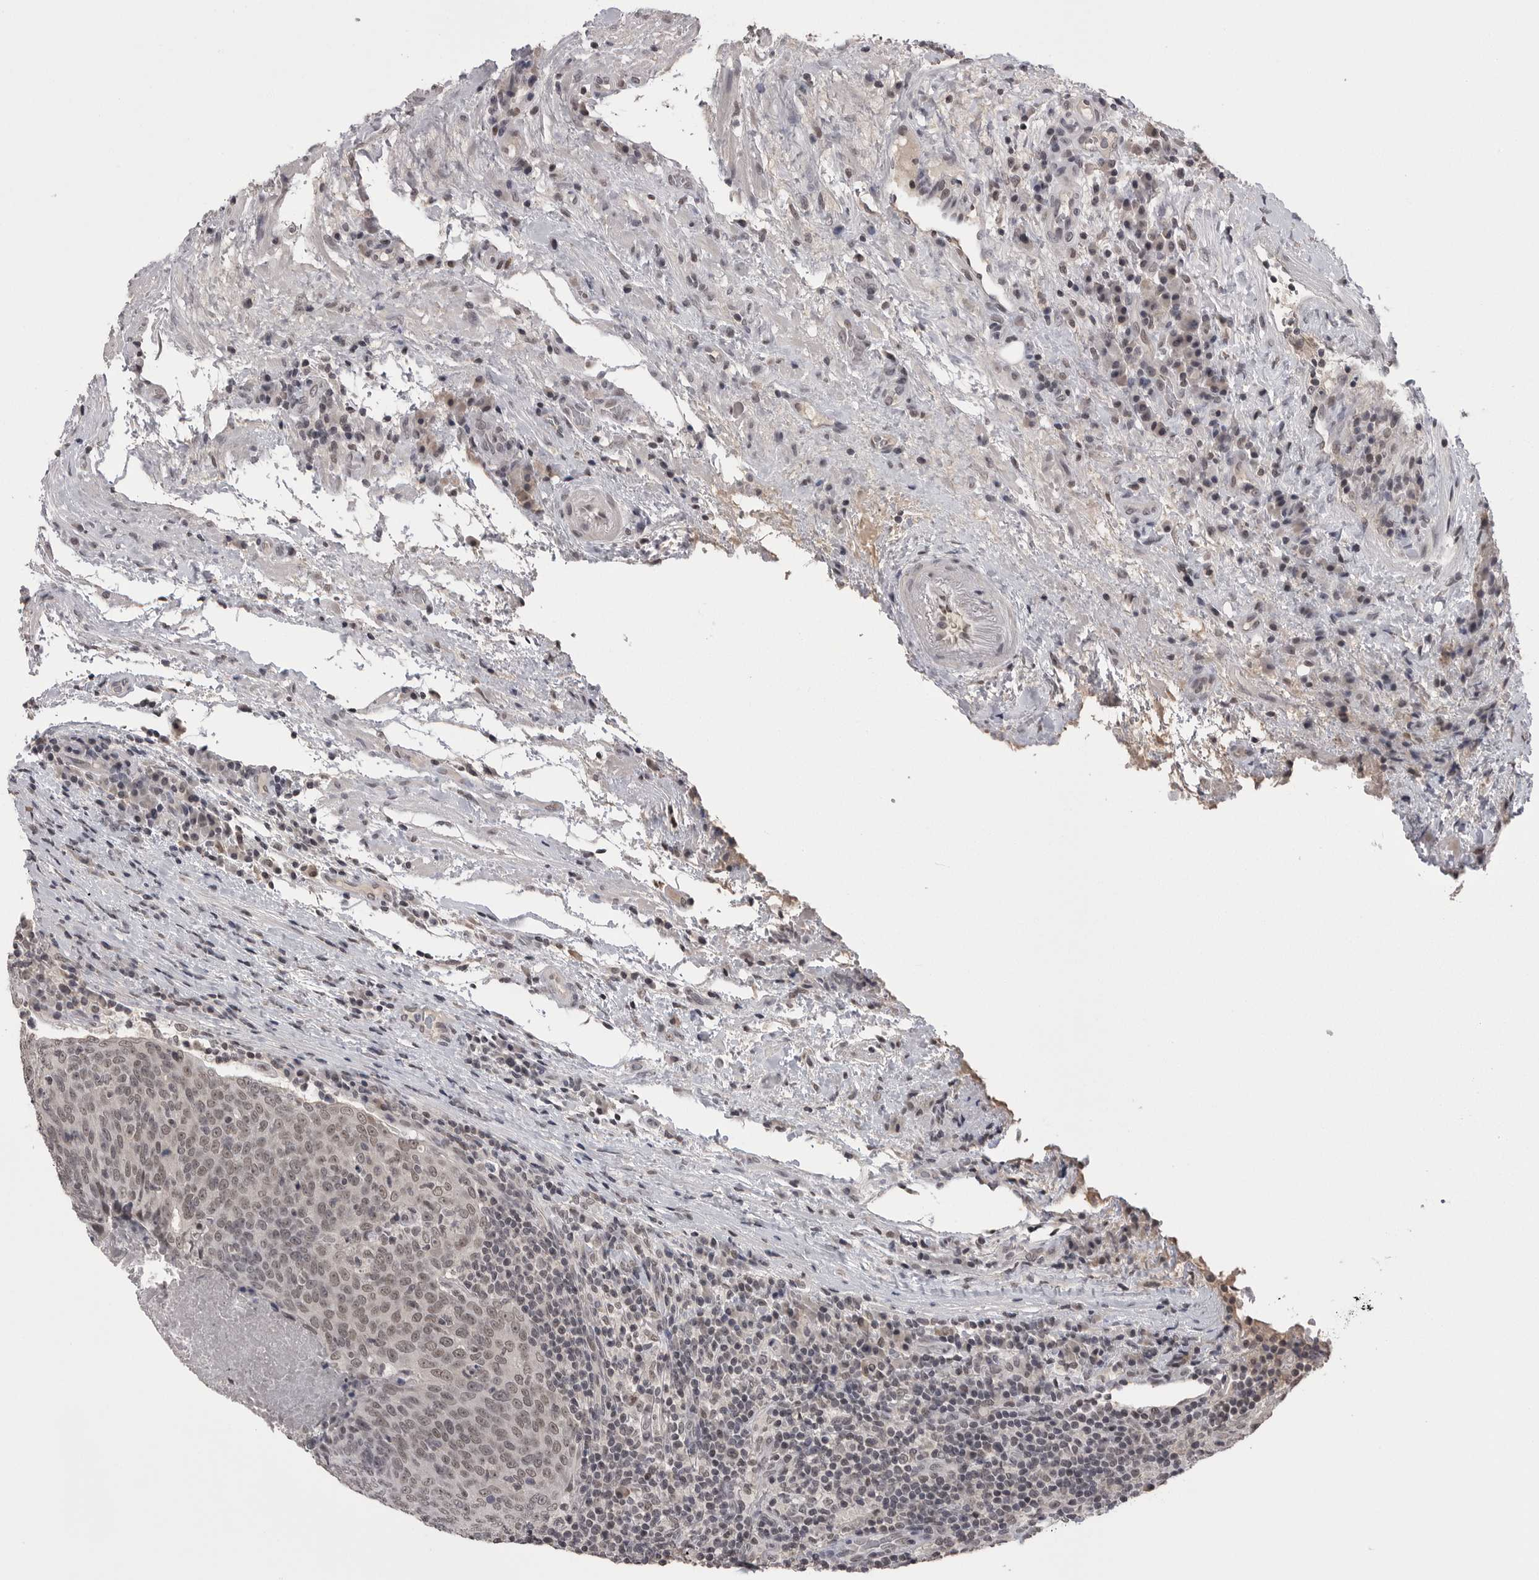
{"staining": {"intensity": "weak", "quantity": ">75%", "location": "nuclear"}, "tissue": "head and neck cancer", "cell_type": "Tumor cells", "image_type": "cancer", "snomed": [{"axis": "morphology", "description": "Squamous cell carcinoma, NOS"}, {"axis": "morphology", "description": "Squamous cell carcinoma, metastatic, NOS"}, {"axis": "topography", "description": "Lymph node"}, {"axis": "topography", "description": "Head-Neck"}], "caption": "Immunohistochemistry (IHC) of head and neck metastatic squamous cell carcinoma reveals low levels of weak nuclear expression in approximately >75% of tumor cells. (brown staining indicates protein expression, while blue staining denotes nuclei).", "gene": "DLG2", "patient": {"sex": "male", "age": 62}}